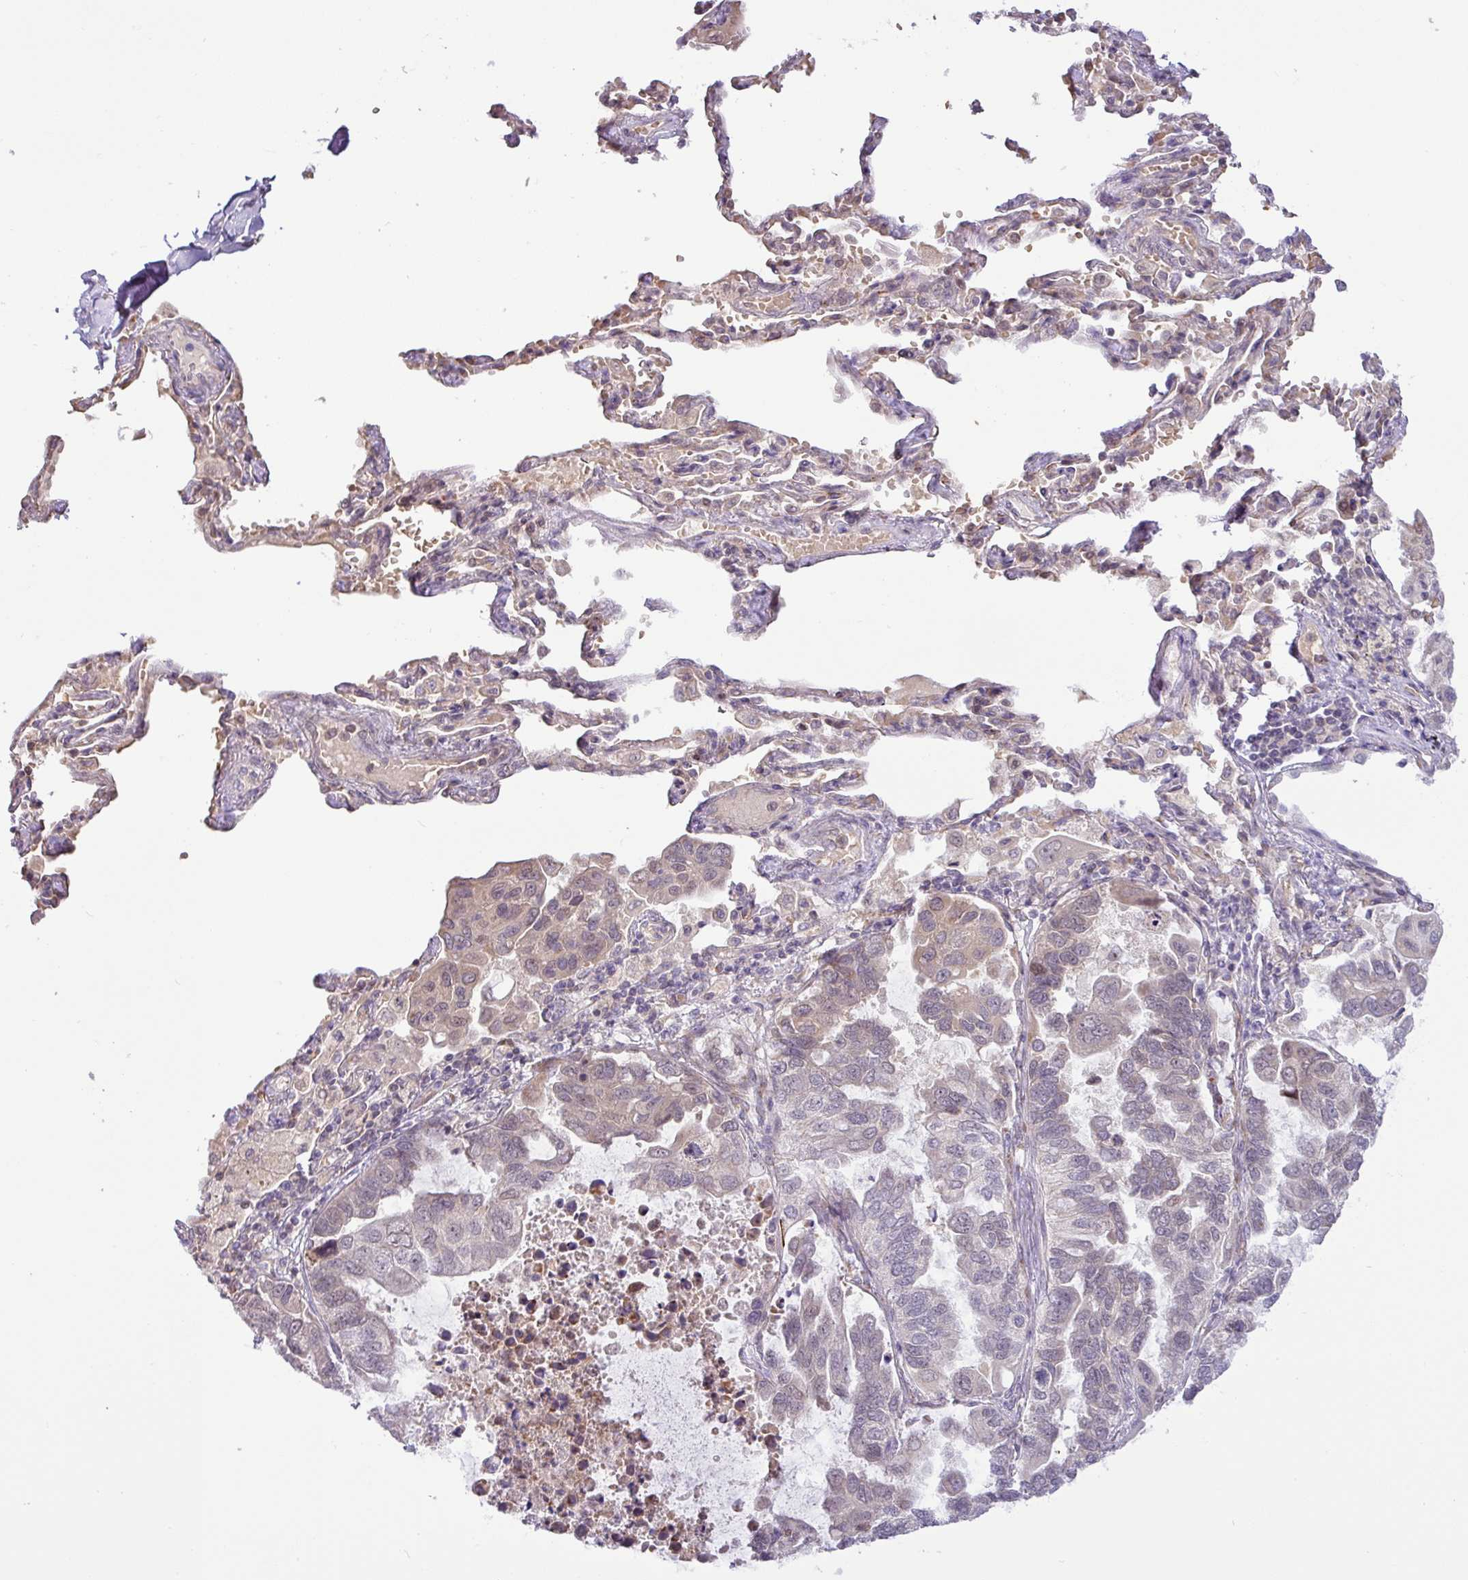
{"staining": {"intensity": "moderate", "quantity": "<25%", "location": "nuclear"}, "tissue": "lung cancer", "cell_type": "Tumor cells", "image_type": "cancer", "snomed": [{"axis": "morphology", "description": "Adenocarcinoma, NOS"}, {"axis": "topography", "description": "Lung"}], "caption": "Protein analysis of lung cancer tissue shows moderate nuclear positivity in about <25% of tumor cells.", "gene": "PARP2", "patient": {"sex": "male", "age": 64}}